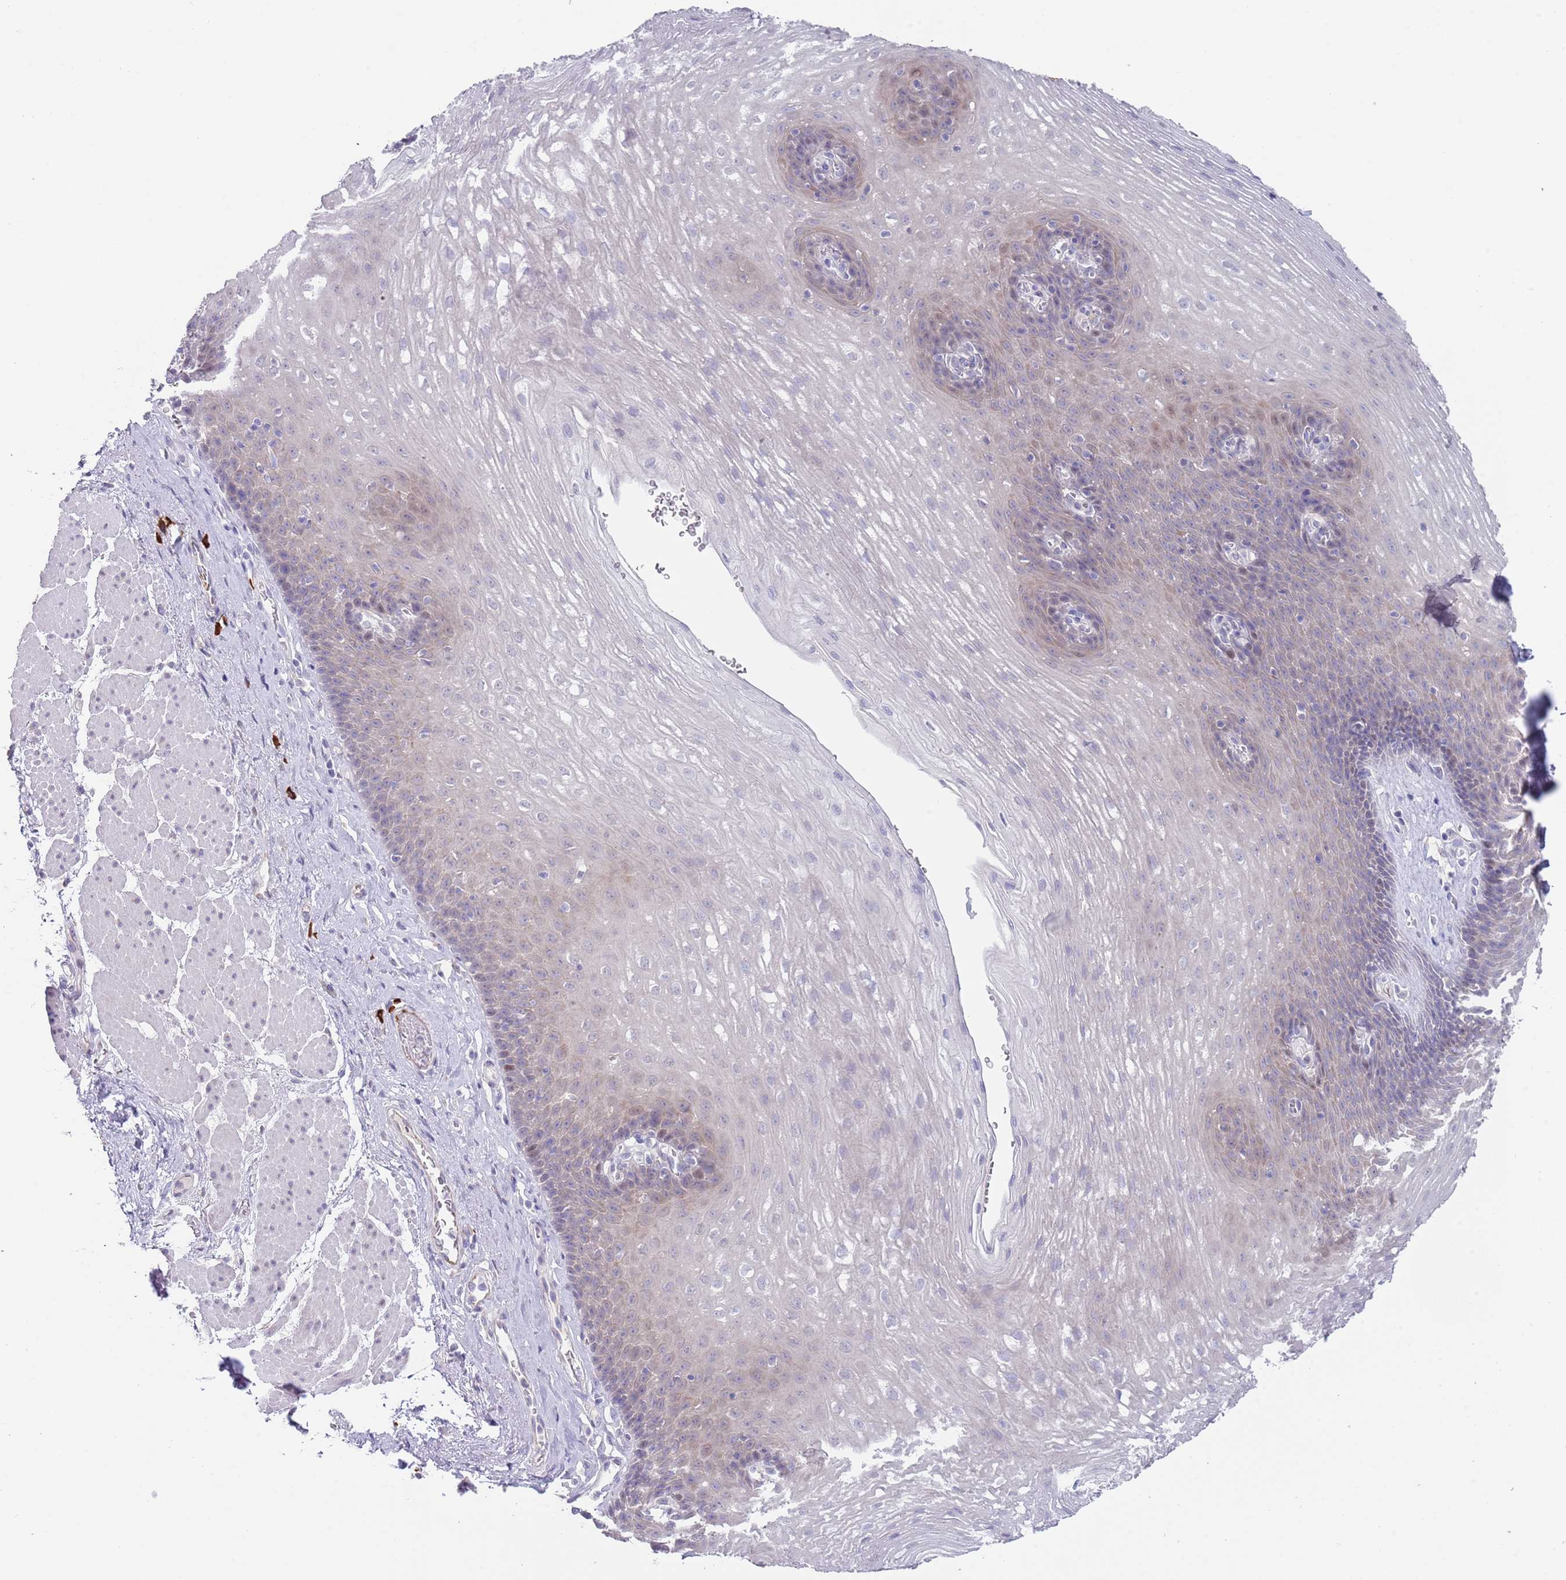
{"staining": {"intensity": "weak", "quantity": "<25%", "location": "nuclear"}, "tissue": "esophagus", "cell_type": "Squamous epithelial cells", "image_type": "normal", "snomed": [{"axis": "morphology", "description": "Normal tissue, NOS"}, {"axis": "topography", "description": "Esophagus"}], "caption": "Image shows no significant protein positivity in squamous epithelial cells of unremarkable esophagus.", "gene": "TNRC6C", "patient": {"sex": "female", "age": 66}}